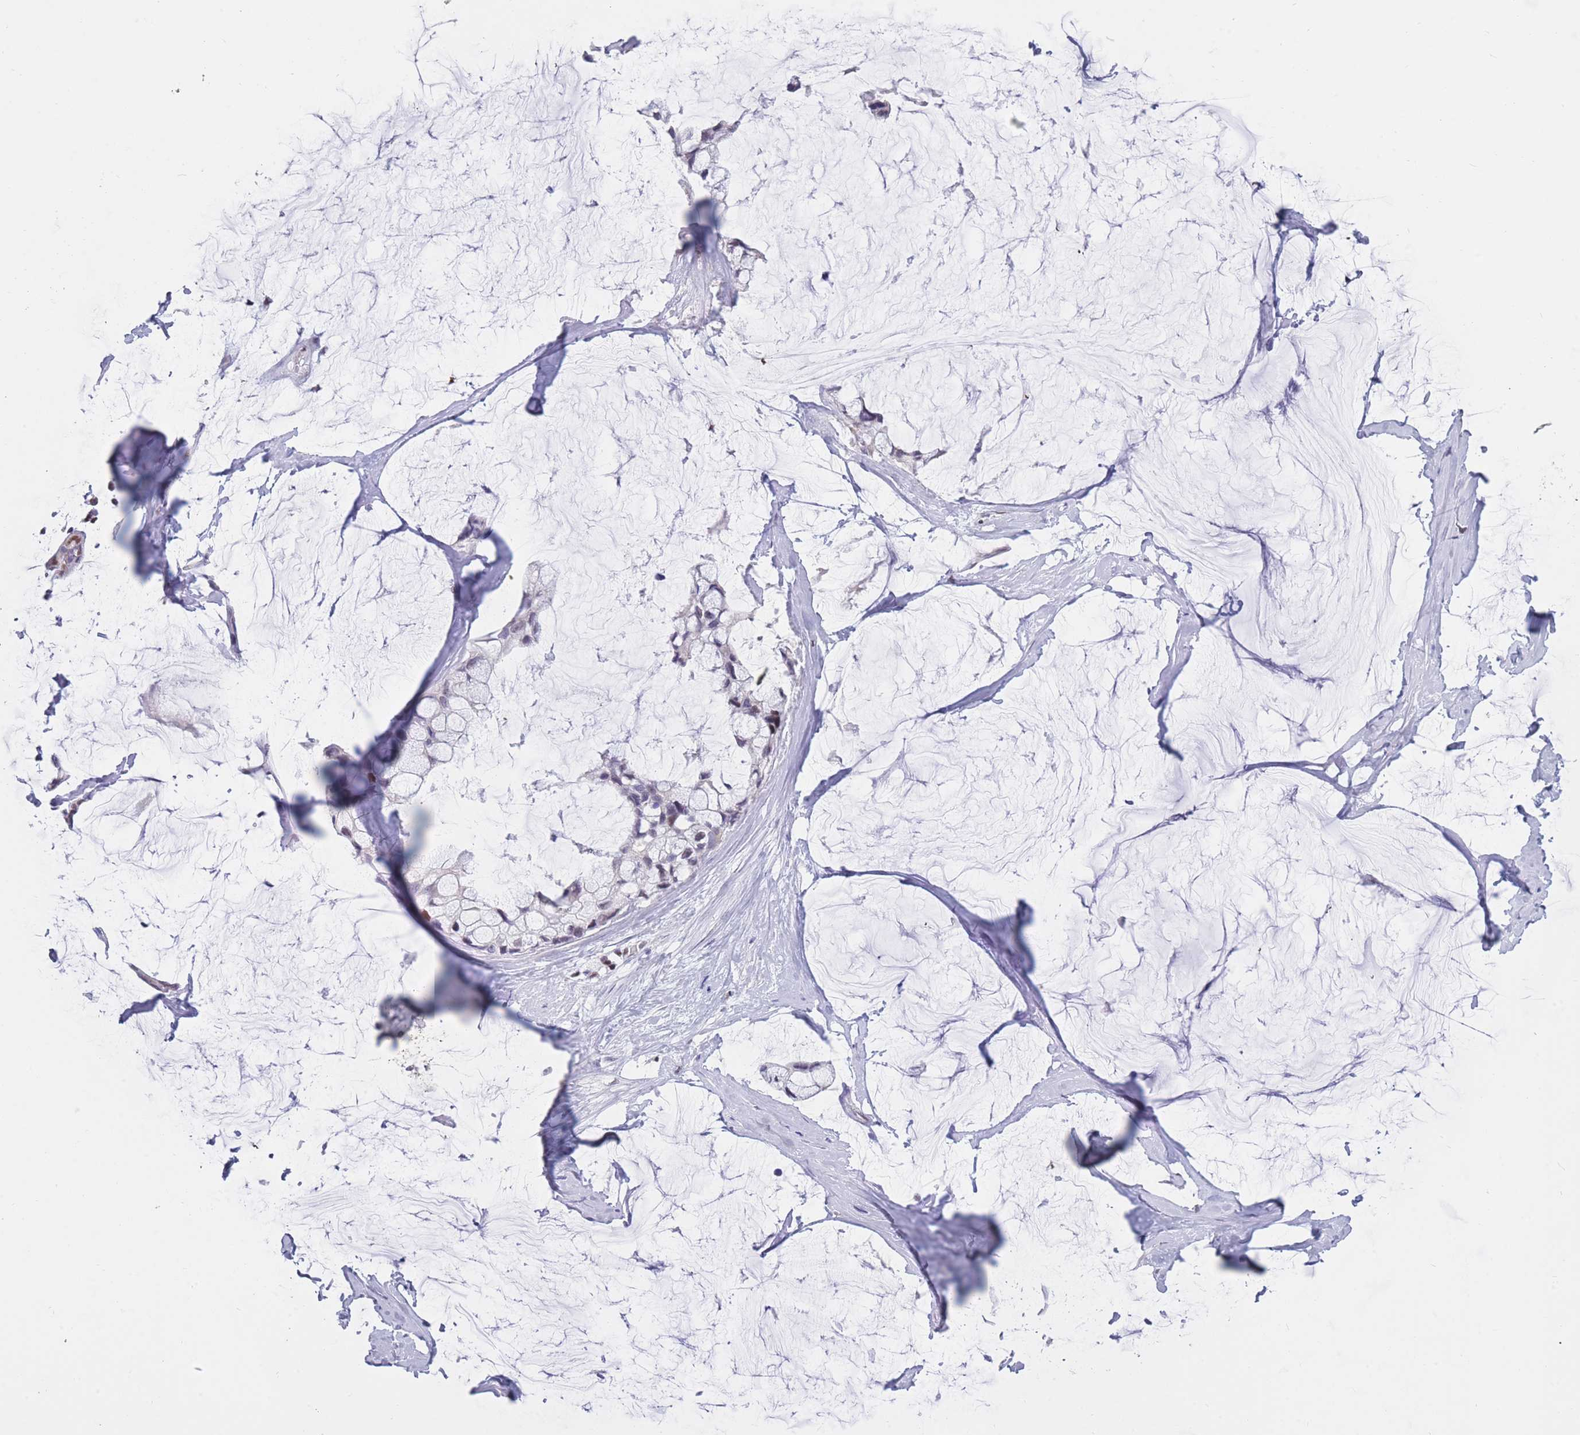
{"staining": {"intensity": "negative", "quantity": "none", "location": "none"}, "tissue": "ovarian cancer", "cell_type": "Tumor cells", "image_type": "cancer", "snomed": [{"axis": "morphology", "description": "Cystadenocarcinoma, mucinous, NOS"}, {"axis": "topography", "description": "Ovary"}], "caption": "High power microscopy histopathology image of an immunohistochemistry photomicrograph of ovarian cancer (mucinous cystadenocarcinoma), revealing no significant positivity in tumor cells.", "gene": "NASP", "patient": {"sex": "female", "age": 39}}